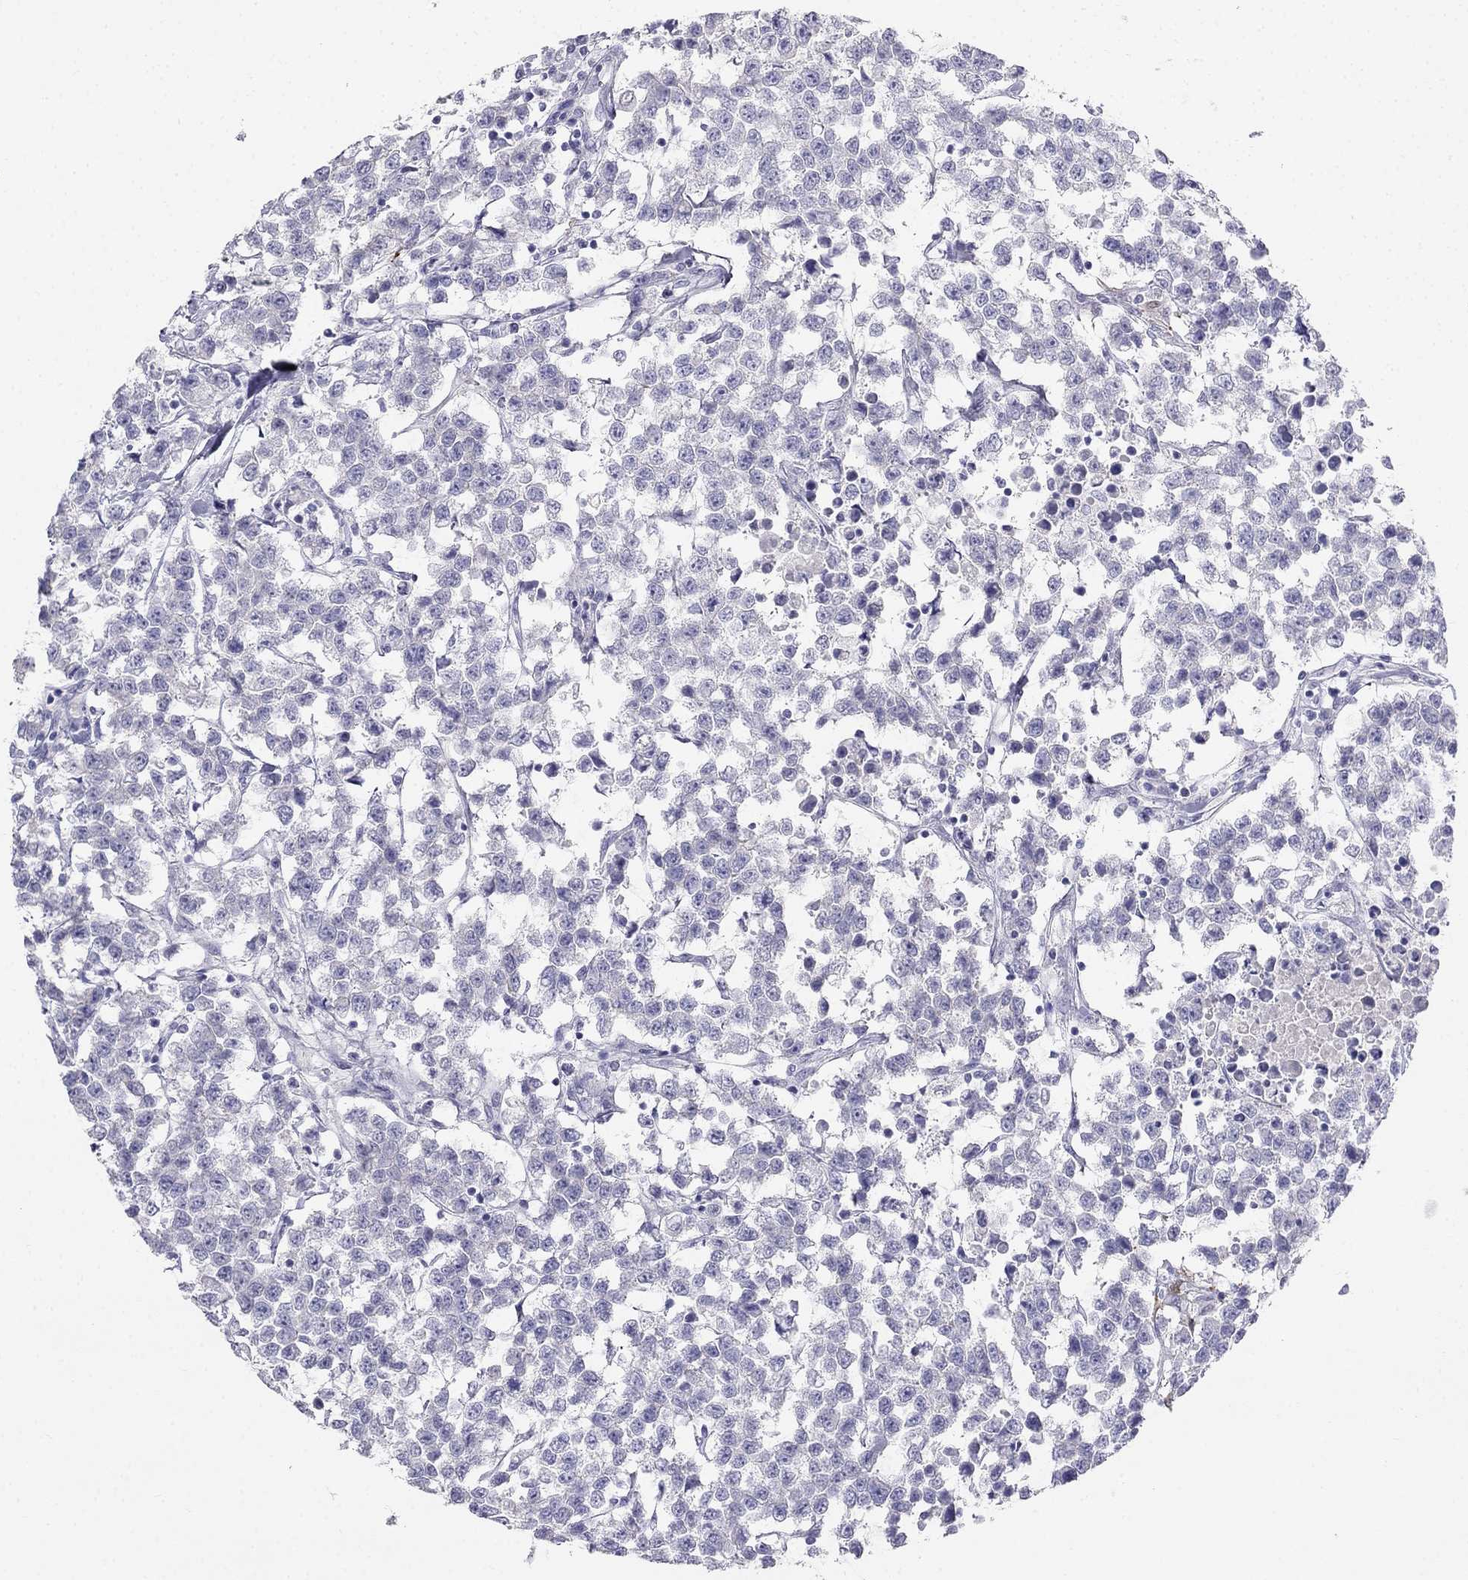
{"staining": {"intensity": "negative", "quantity": "none", "location": "none"}, "tissue": "testis cancer", "cell_type": "Tumor cells", "image_type": "cancer", "snomed": [{"axis": "morphology", "description": "Seminoma, NOS"}, {"axis": "topography", "description": "Testis"}], "caption": "Immunohistochemistry (IHC) histopathology image of neoplastic tissue: human testis cancer (seminoma) stained with DAB (3,3'-diaminobenzidine) reveals no significant protein staining in tumor cells.", "gene": "RFLNA", "patient": {"sex": "male", "age": 59}}